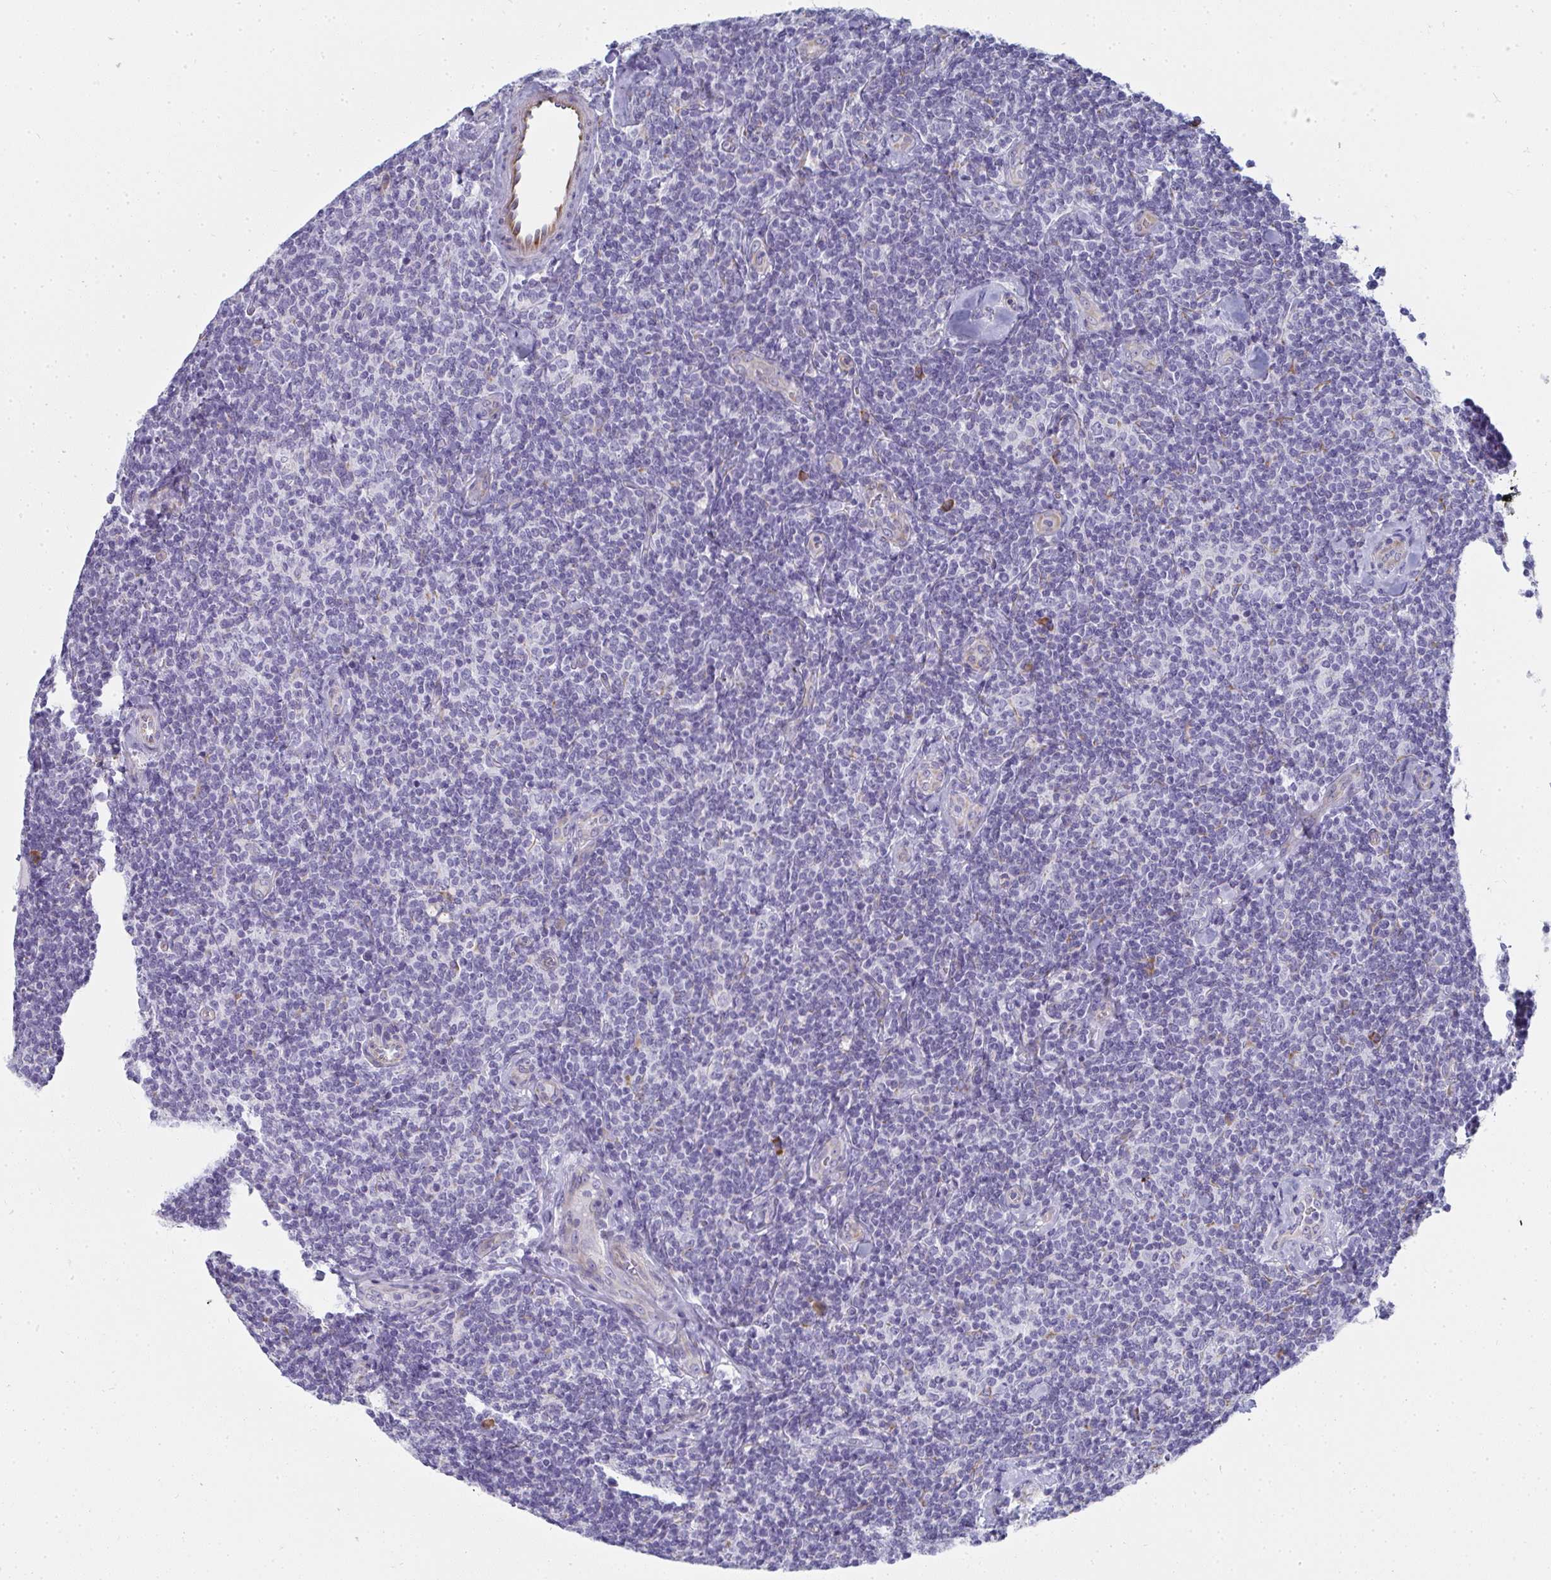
{"staining": {"intensity": "negative", "quantity": "none", "location": "none"}, "tissue": "lymphoma", "cell_type": "Tumor cells", "image_type": "cancer", "snomed": [{"axis": "morphology", "description": "Malignant lymphoma, non-Hodgkin's type, Low grade"}, {"axis": "topography", "description": "Lymph node"}], "caption": "There is no significant expression in tumor cells of lymphoma.", "gene": "SHROOM1", "patient": {"sex": "female", "age": 56}}